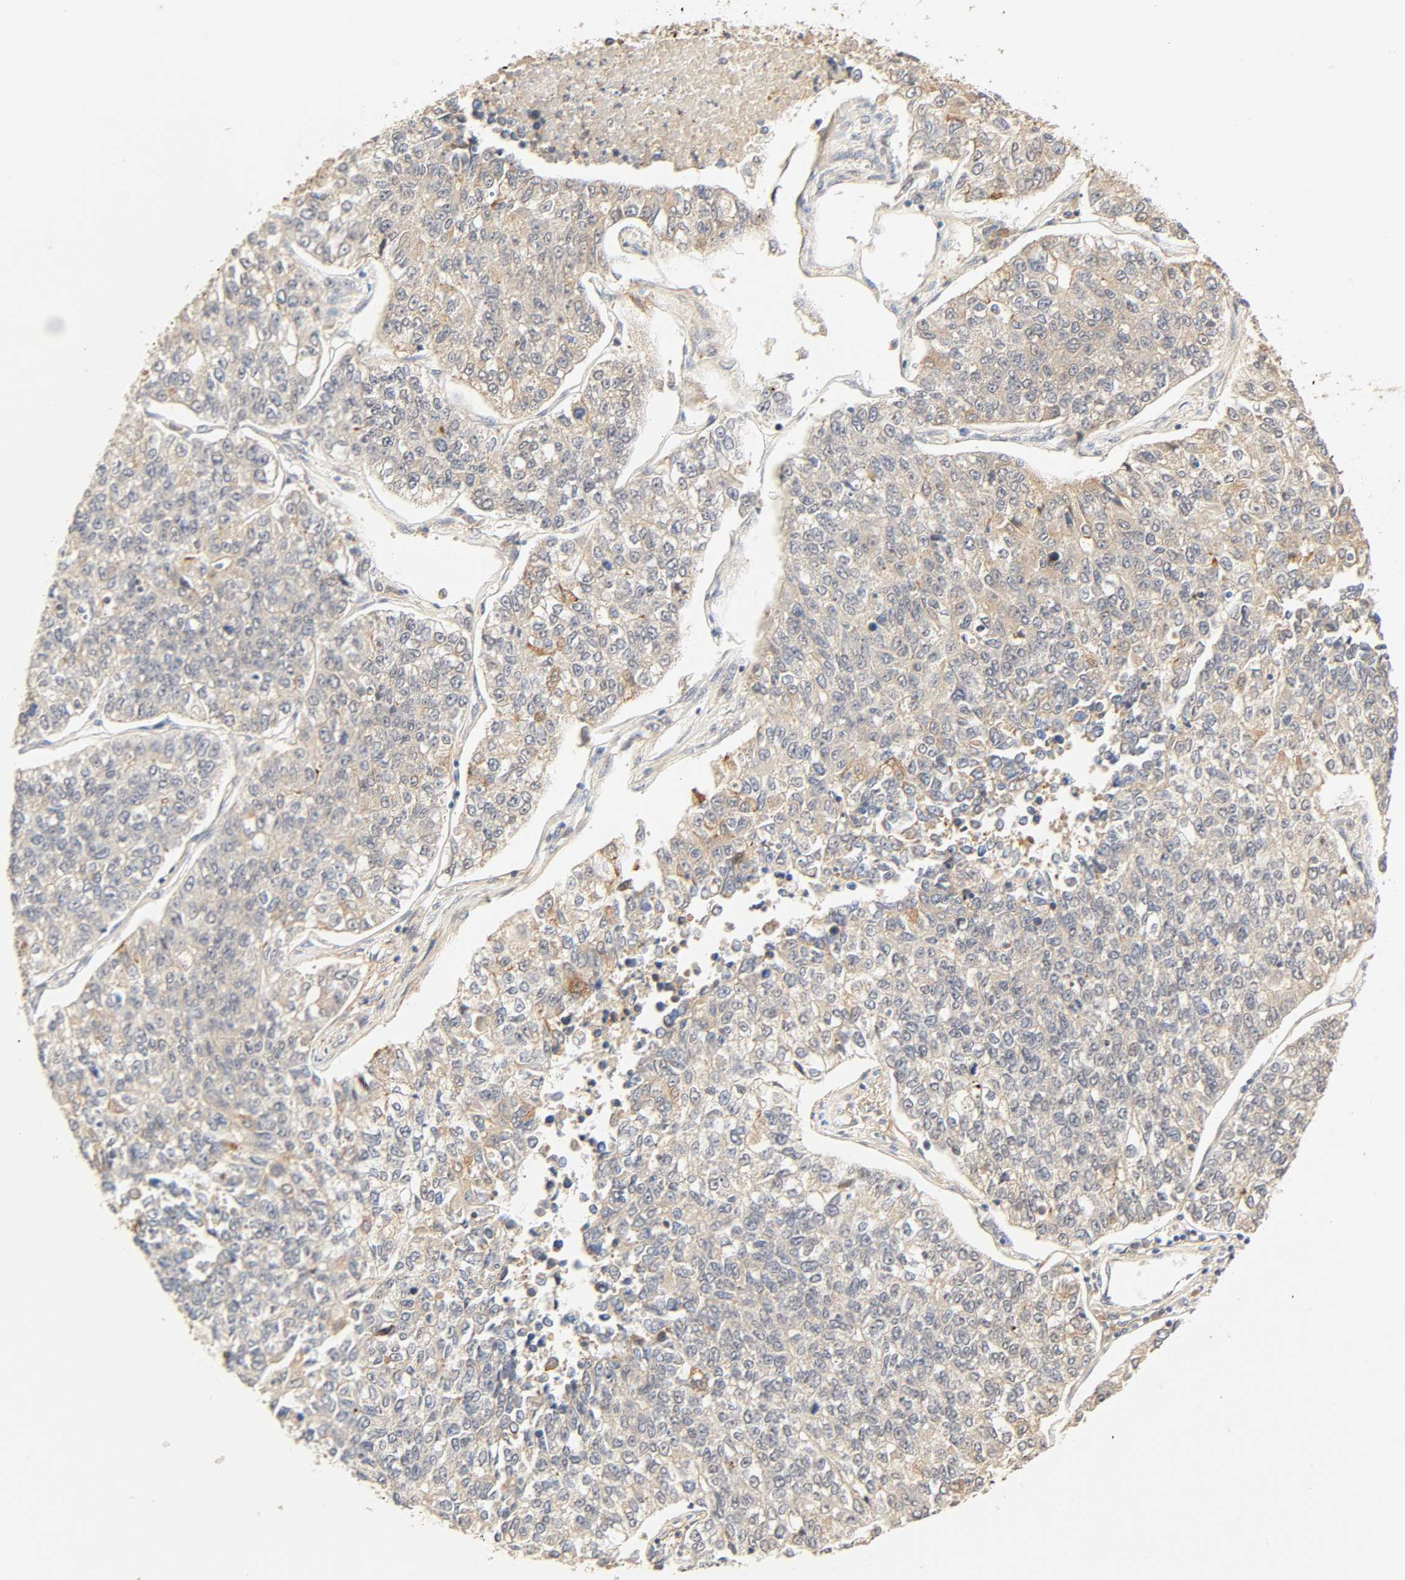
{"staining": {"intensity": "weak", "quantity": "<25%", "location": "cytoplasmic/membranous"}, "tissue": "lung cancer", "cell_type": "Tumor cells", "image_type": "cancer", "snomed": [{"axis": "morphology", "description": "Adenocarcinoma, NOS"}, {"axis": "topography", "description": "Lung"}], "caption": "An immunohistochemistry histopathology image of lung cancer (adenocarcinoma) is shown. There is no staining in tumor cells of lung cancer (adenocarcinoma). (DAB IHC with hematoxylin counter stain).", "gene": "CACNA1G", "patient": {"sex": "male", "age": 49}}